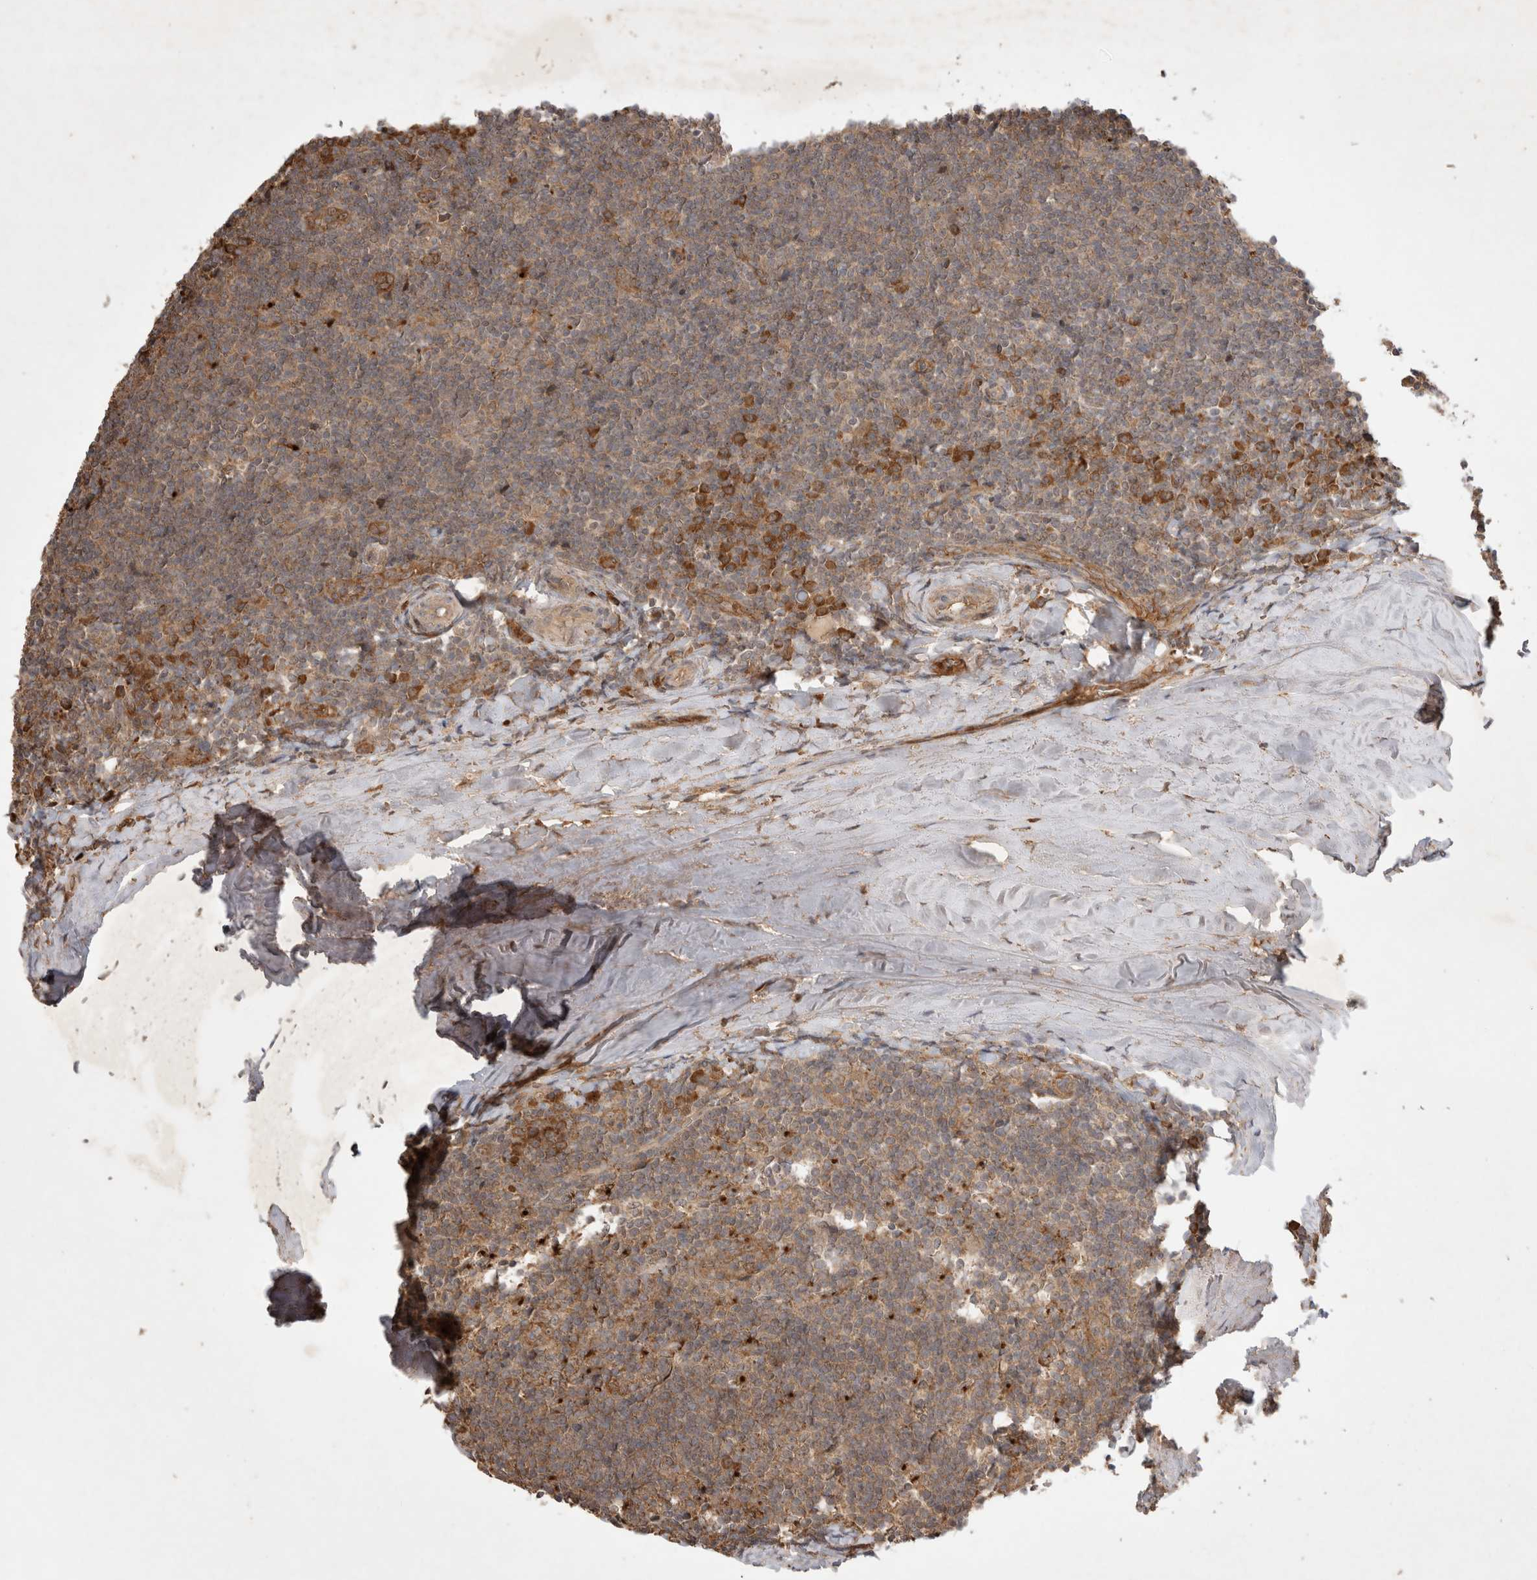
{"staining": {"intensity": "weak", "quantity": ">75%", "location": "cytoplasmic/membranous"}, "tissue": "tonsil", "cell_type": "Germinal center cells", "image_type": "normal", "snomed": [{"axis": "morphology", "description": "Normal tissue, NOS"}, {"axis": "topography", "description": "Tonsil"}], "caption": "Protein expression analysis of benign tonsil shows weak cytoplasmic/membranous staining in about >75% of germinal center cells. The staining is performed using DAB (3,3'-diaminobenzidine) brown chromogen to label protein expression. The nuclei are counter-stained blue using hematoxylin.", "gene": "FAM221A", "patient": {"sex": "male", "age": 37}}